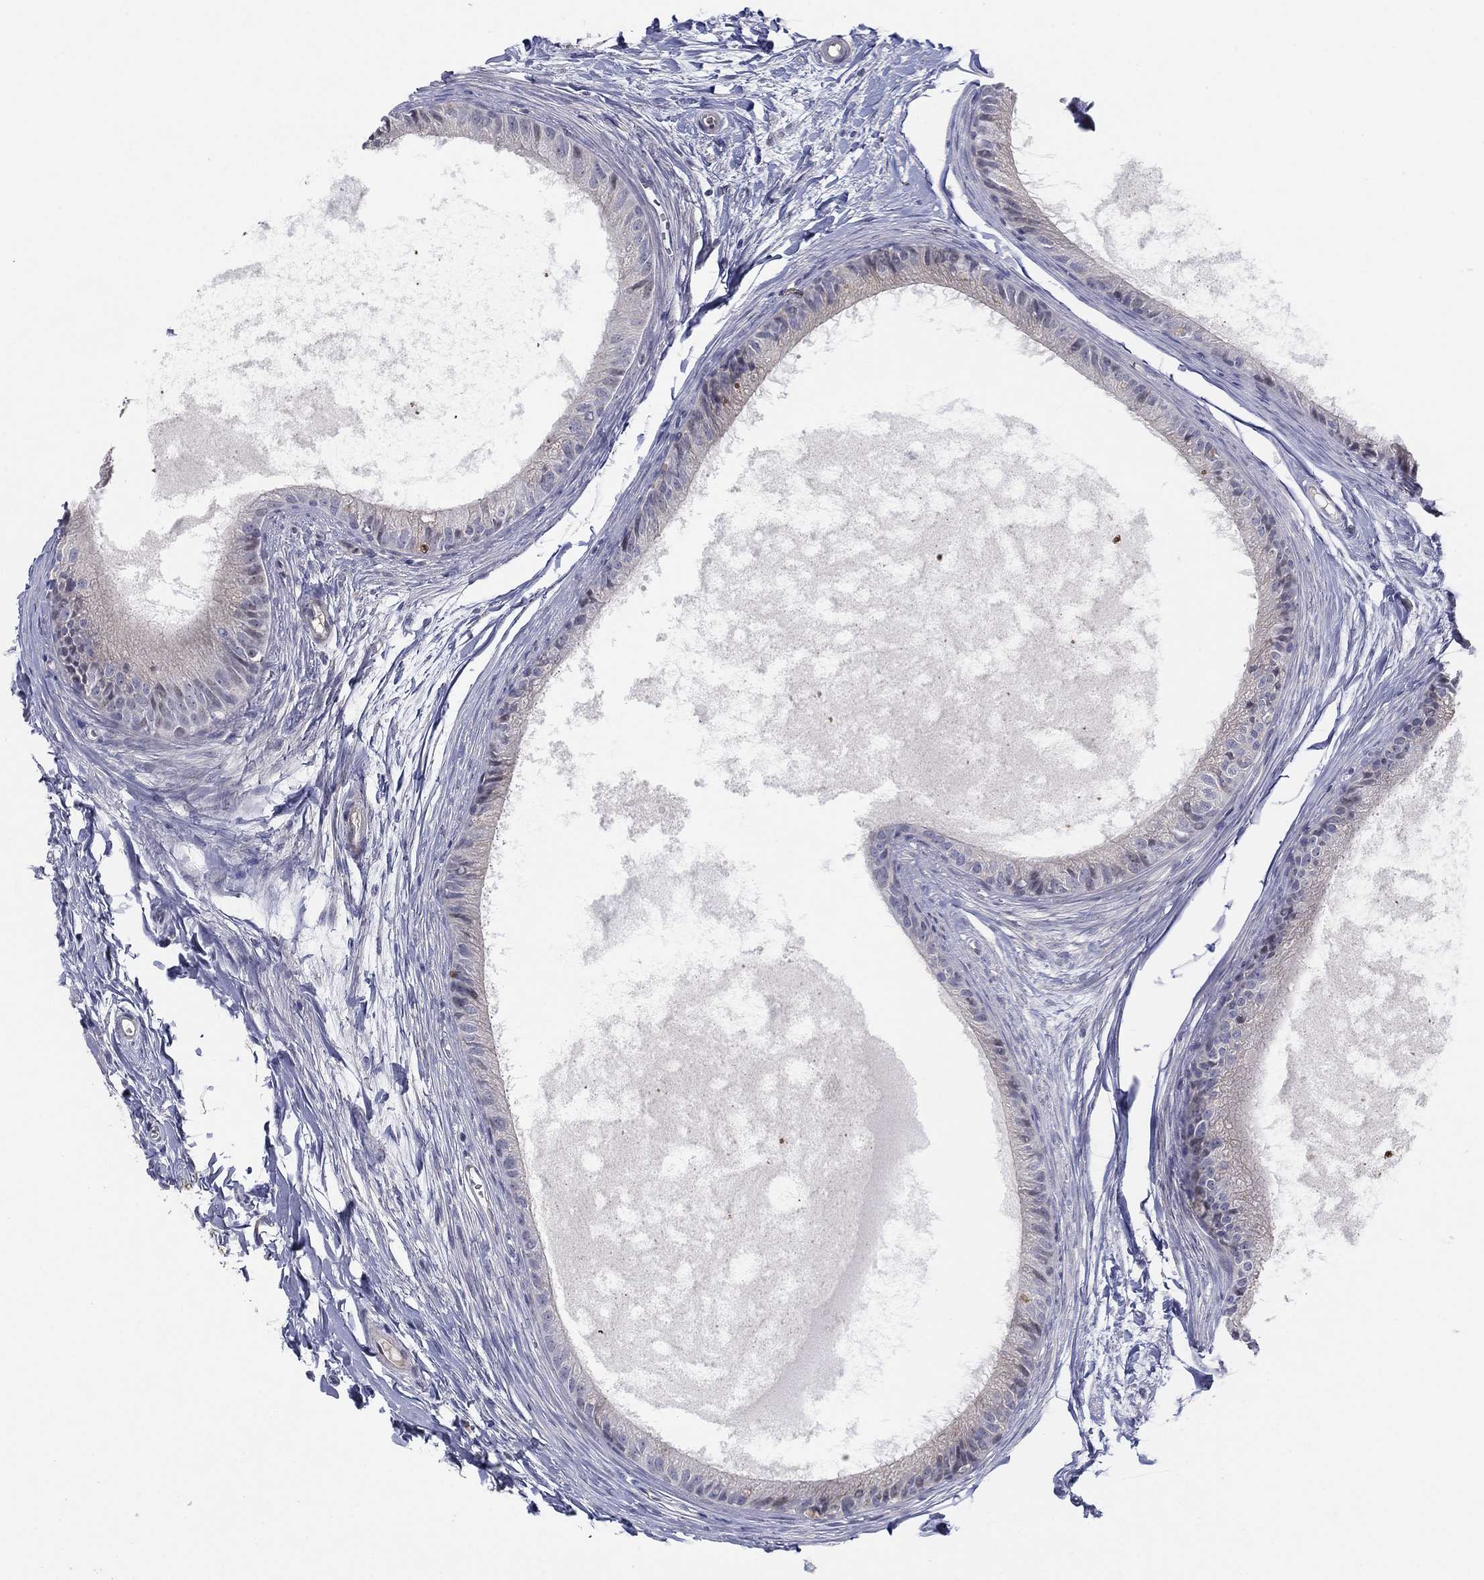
{"staining": {"intensity": "negative", "quantity": "none", "location": "none"}, "tissue": "epididymis", "cell_type": "Glandular cells", "image_type": "normal", "snomed": [{"axis": "morphology", "description": "Normal tissue, NOS"}, {"axis": "topography", "description": "Epididymis"}], "caption": "Immunohistochemistry photomicrograph of benign epididymis: epididymis stained with DAB exhibits no significant protein expression in glandular cells.", "gene": "AMN1", "patient": {"sex": "male", "age": 51}}